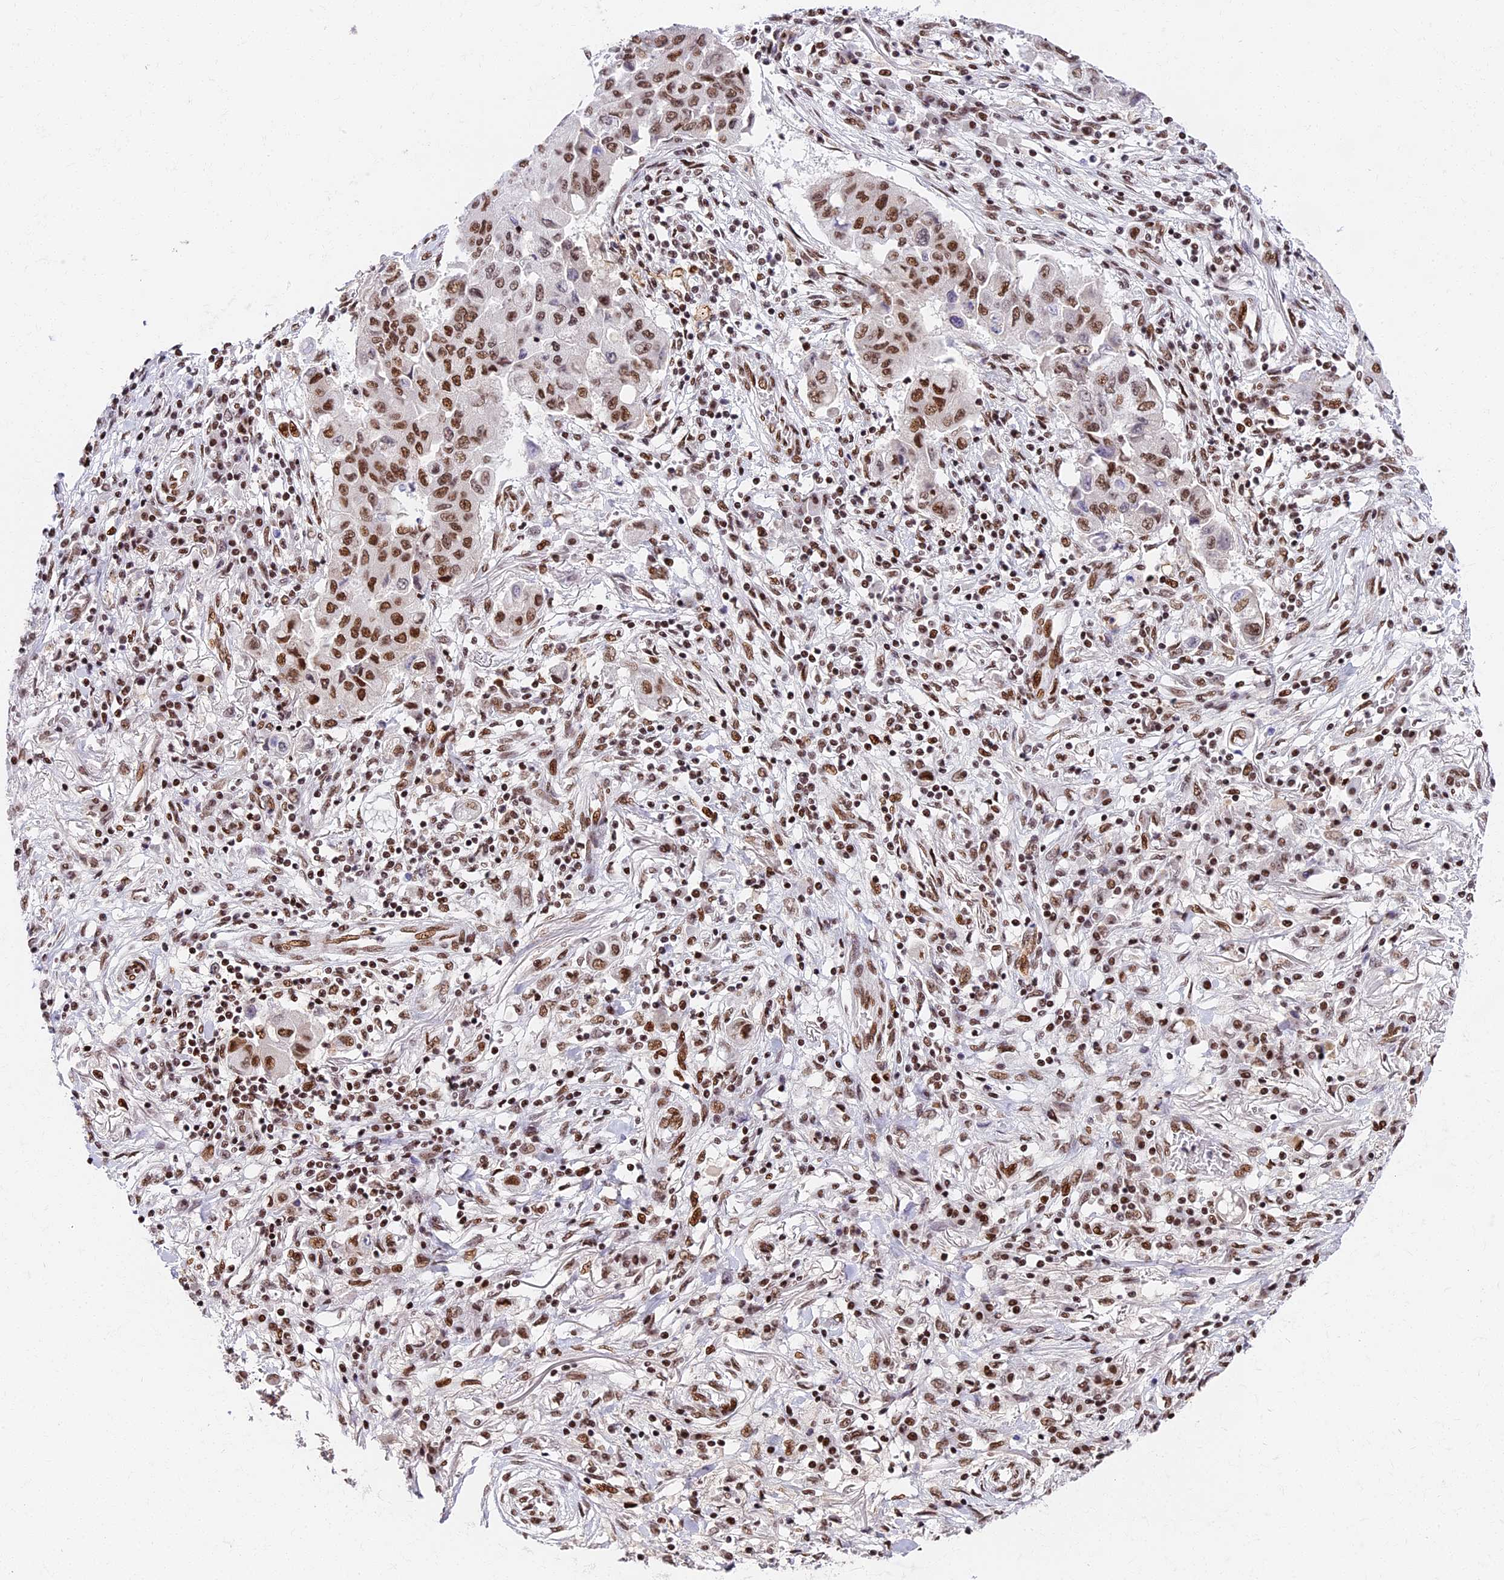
{"staining": {"intensity": "moderate", "quantity": ">75%", "location": "nuclear"}, "tissue": "lung cancer", "cell_type": "Tumor cells", "image_type": "cancer", "snomed": [{"axis": "morphology", "description": "Squamous cell carcinoma, NOS"}, {"axis": "topography", "description": "Lung"}], "caption": "Immunohistochemistry photomicrograph of lung cancer stained for a protein (brown), which displays medium levels of moderate nuclear expression in about >75% of tumor cells.", "gene": "SBNO1", "patient": {"sex": "male", "age": 74}}